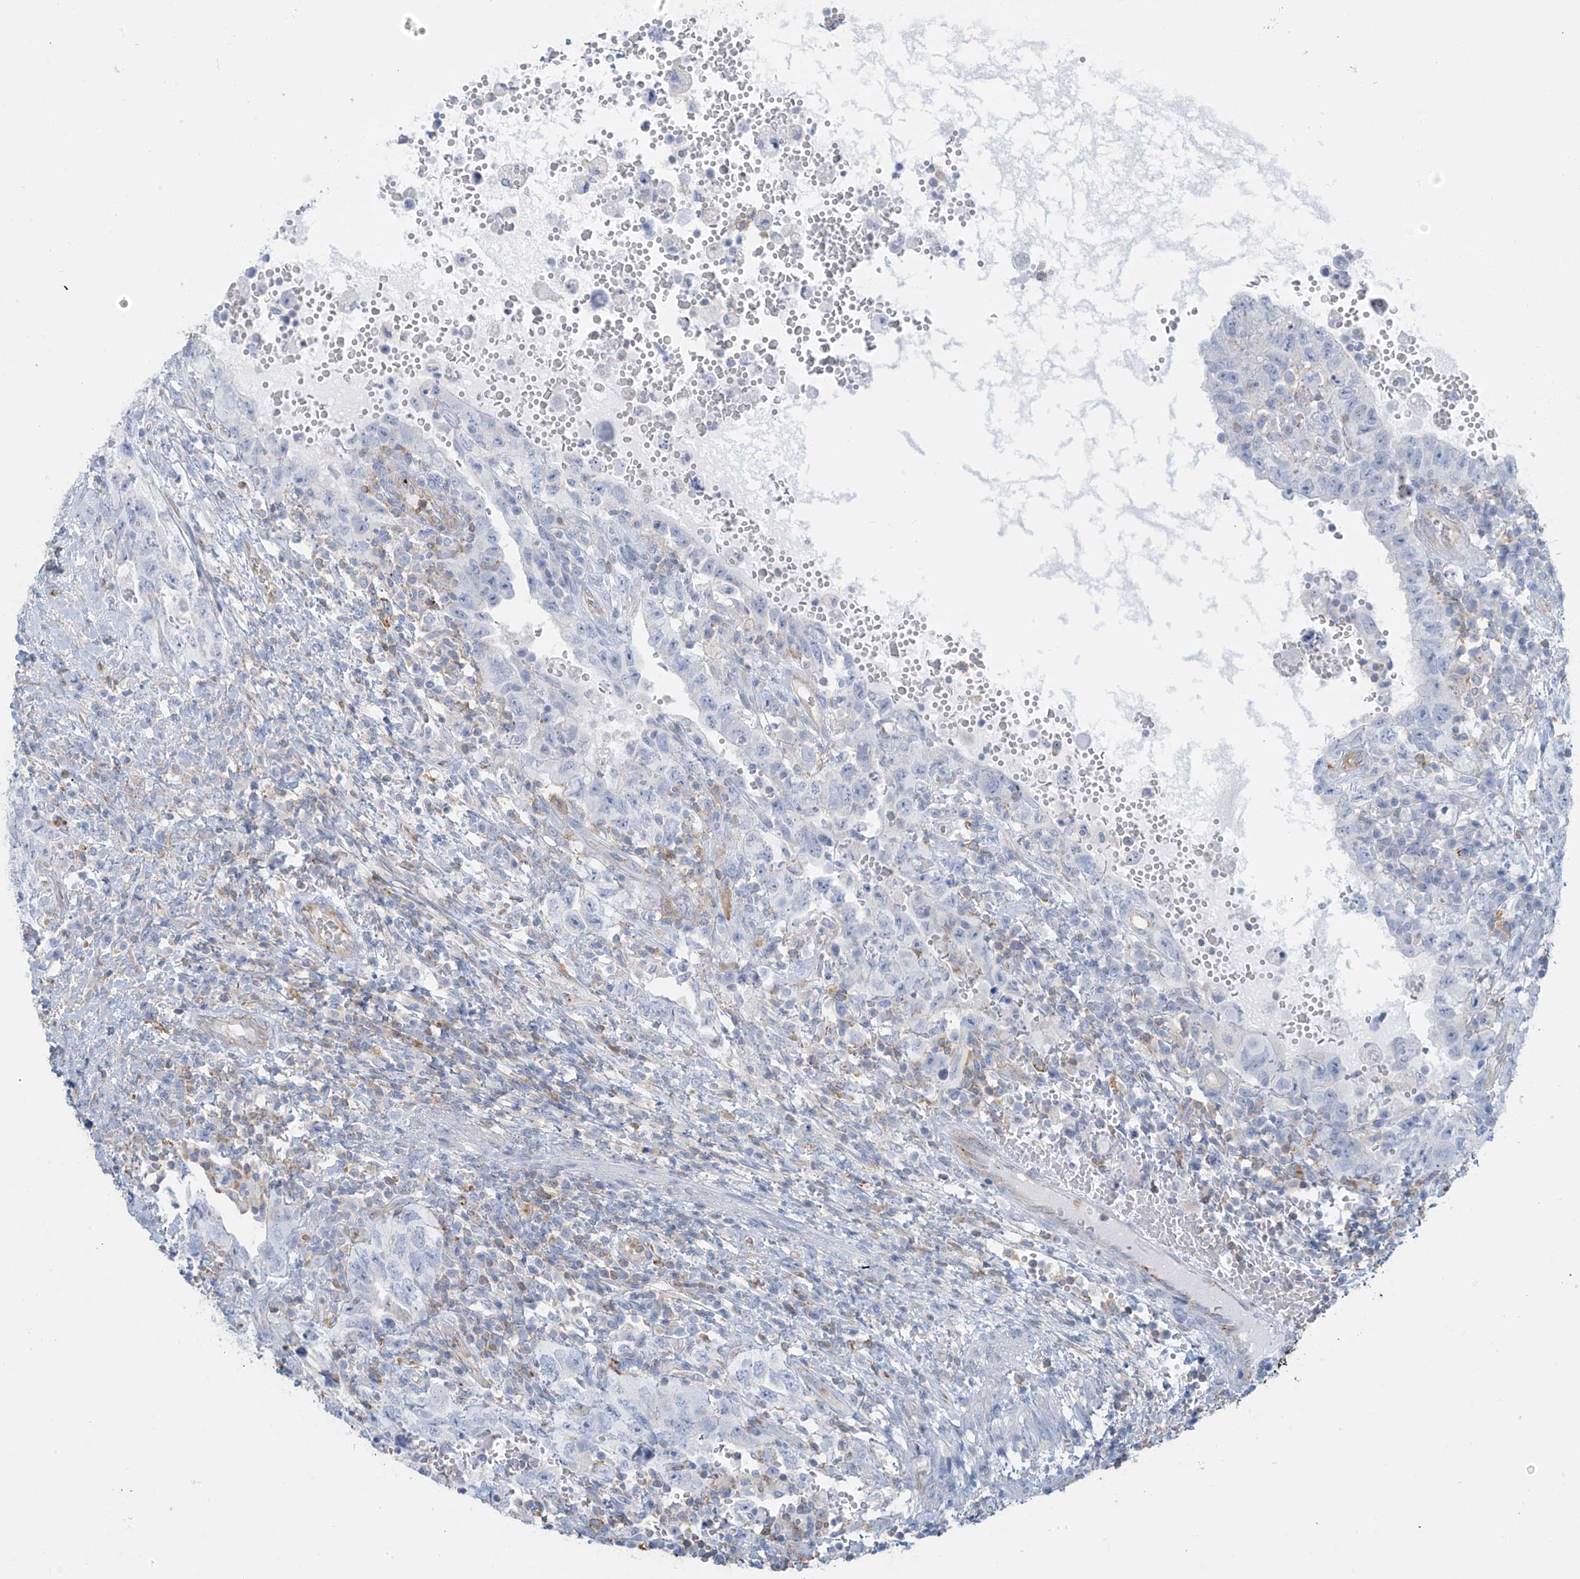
{"staining": {"intensity": "negative", "quantity": "none", "location": "none"}, "tissue": "testis cancer", "cell_type": "Tumor cells", "image_type": "cancer", "snomed": [{"axis": "morphology", "description": "Carcinoma, Embryonal, NOS"}, {"axis": "topography", "description": "Testis"}], "caption": "An IHC image of testis cancer (embryonal carcinoma) is shown. There is no staining in tumor cells of testis cancer (embryonal carcinoma). Brightfield microscopy of immunohistochemistry (IHC) stained with DAB (3,3'-diaminobenzidine) (brown) and hematoxylin (blue), captured at high magnification.", "gene": "ZNF846", "patient": {"sex": "male", "age": 26}}